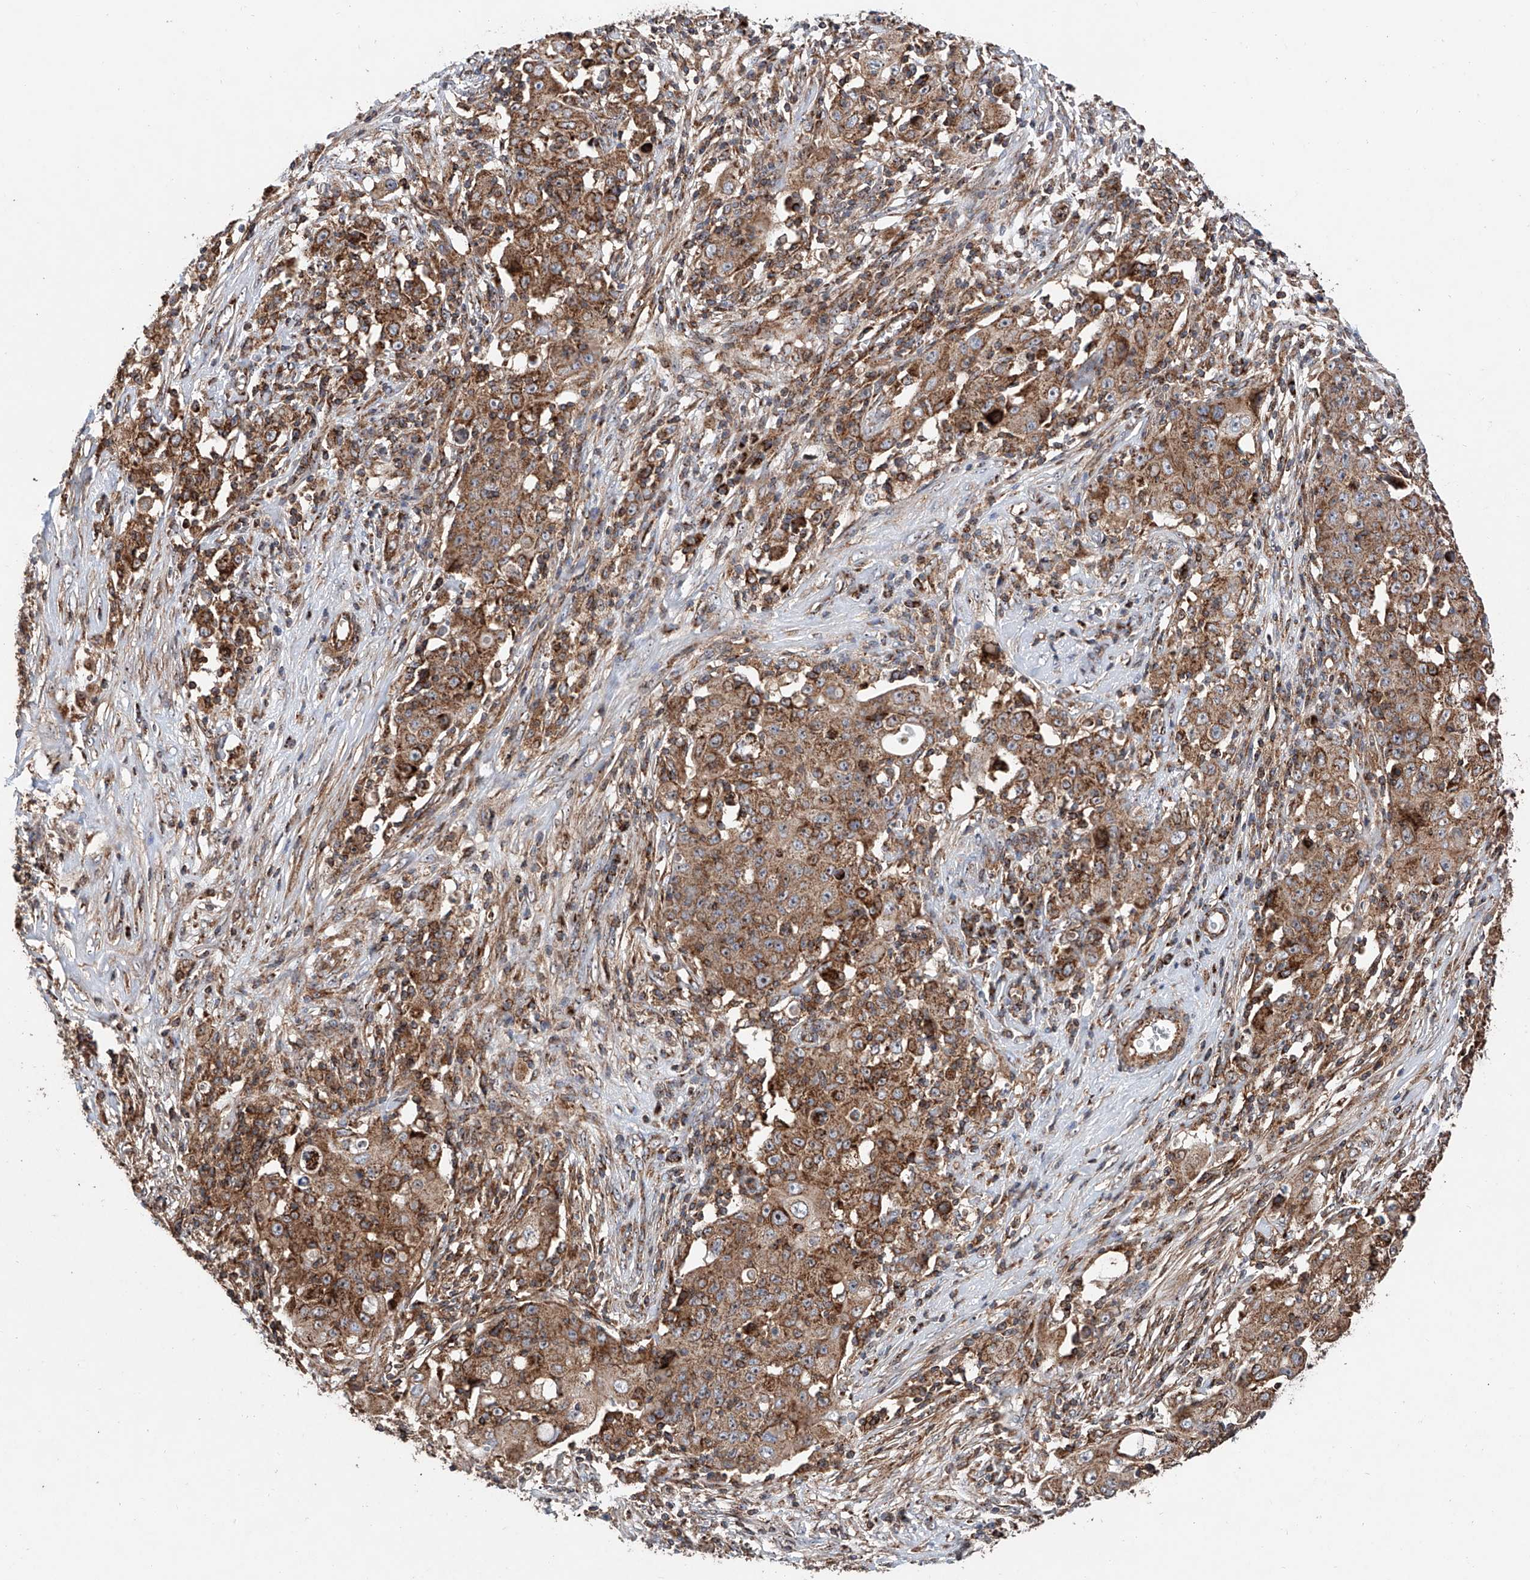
{"staining": {"intensity": "moderate", "quantity": ">75%", "location": "cytoplasmic/membranous"}, "tissue": "ovarian cancer", "cell_type": "Tumor cells", "image_type": "cancer", "snomed": [{"axis": "morphology", "description": "Carcinoma, endometroid"}, {"axis": "topography", "description": "Ovary"}], "caption": "Brown immunohistochemical staining in human ovarian cancer (endometroid carcinoma) shows moderate cytoplasmic/membranous positivity in approximately >75% of tumor cells.", "gene": "PISD", "patient": {"sex": "female", "age": 42}}